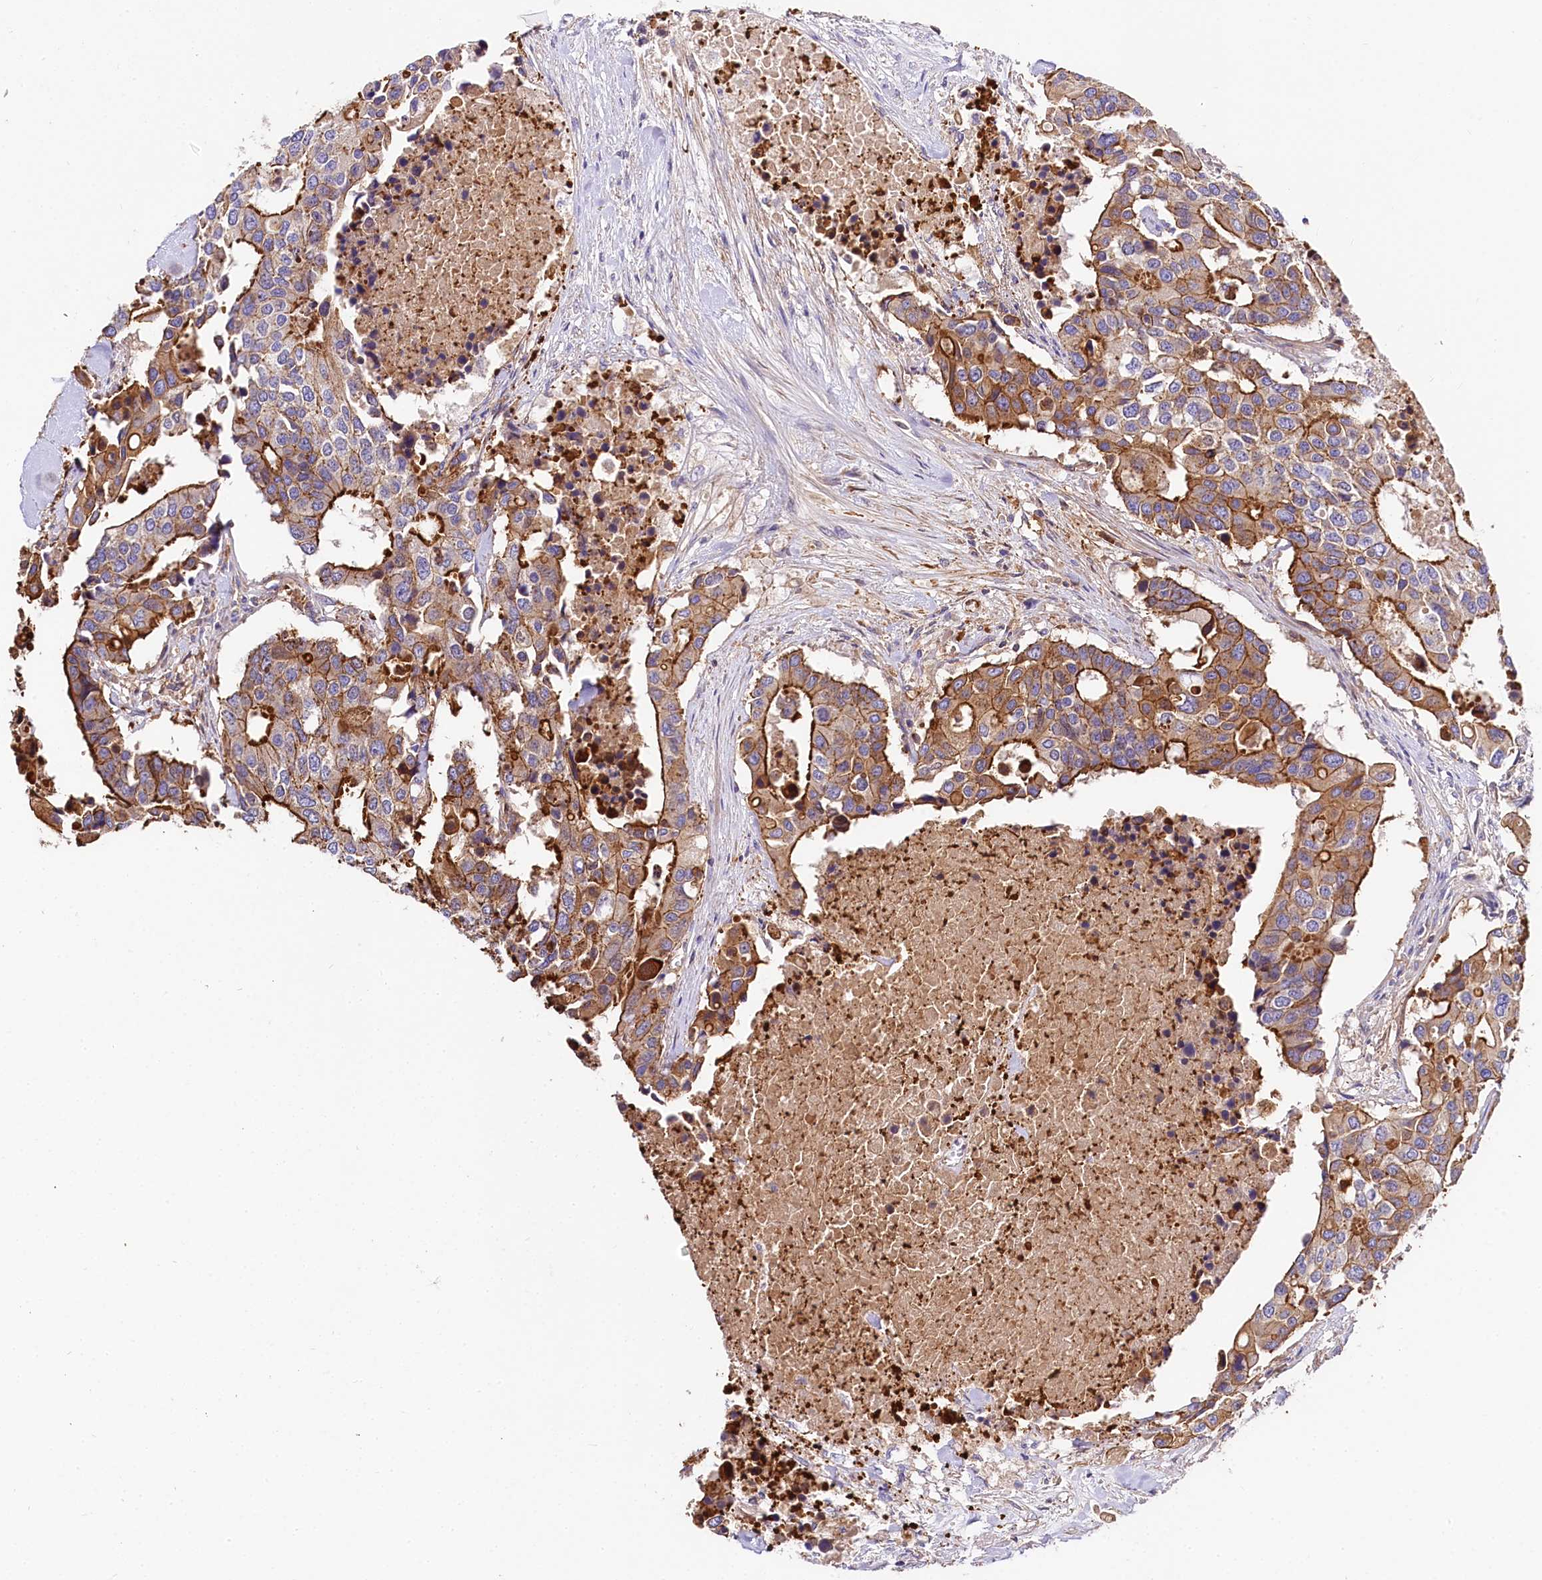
{"staining": {"intensity": "moderate", "quantity": ">75%", "location": "cytoplasmic/membranous"}, "tissue": "colorectal cancer", "cell_type": "Tumor cells", "image_type": "cancer", "snomed": [{"axis": "morphology", "description": "Adenocarcinoma, NOS"}, {"axis": "topography", "description": "Colon"}], "caption": "Tumor cells show medium levels of moderate cytoplasmic/membranous positivity in approximately >75% of cells in colorectal cancer. The protein of interest is stained brown, and the nuclei are stained in blue (DAB (3,3'-diaminobenzidine) IHC with brightfield microscopy, high magnification).", "gene": "FCHSD2", "patient": {"sex": "male", "age": 77}}